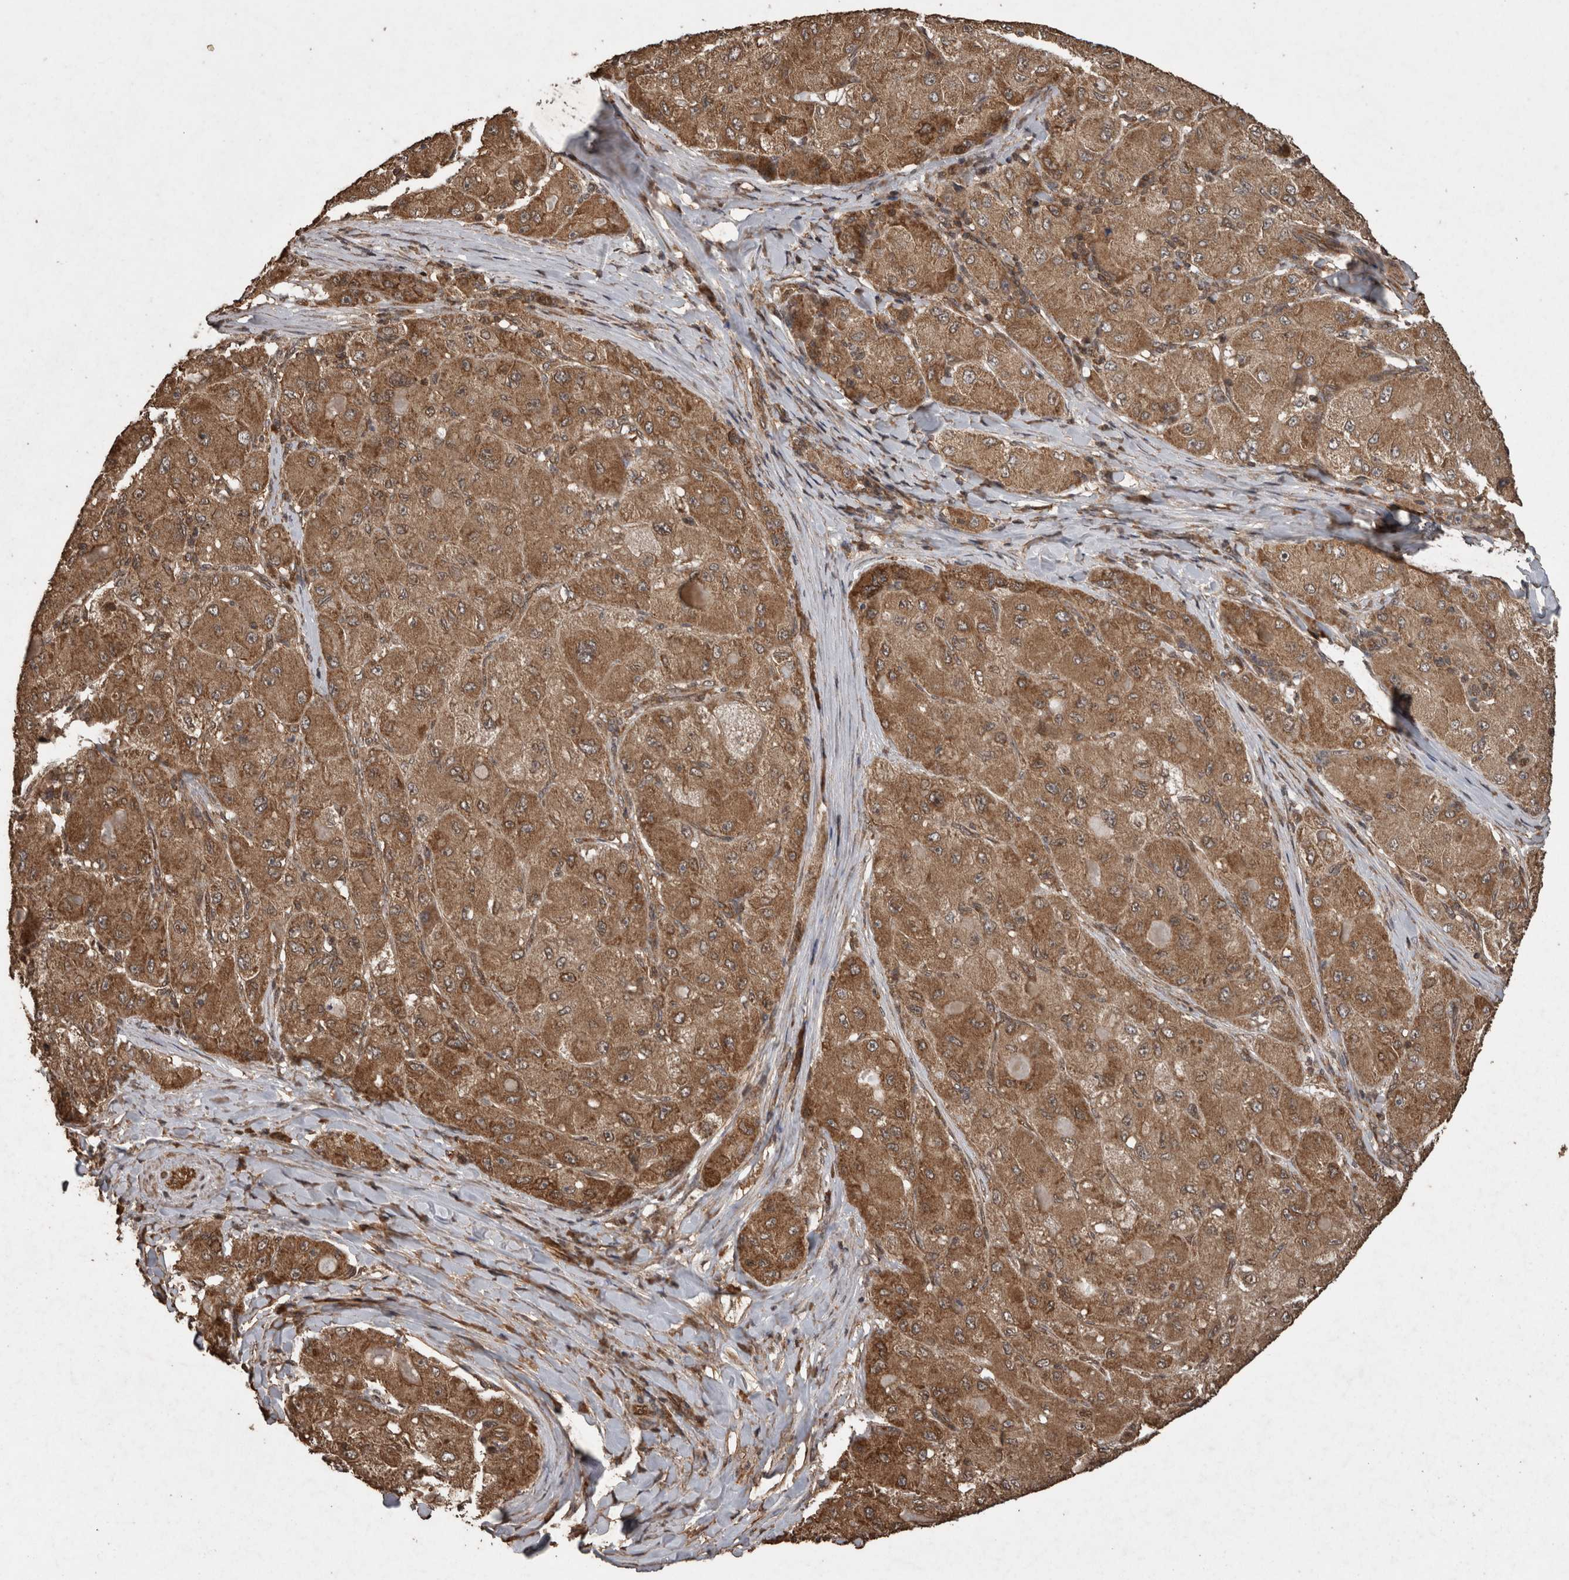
{"staining": {"intensity": "strong", "quantity": ">75%", "location": "cytoplasmic/membranous"}, "tissue": "liver cancer", "cell_type": "Tumor cells", "image_type": "cancer", "snomed": [{"axis": "morphology", "description": "Carcinoma, Hepatocellular, NOS"}, {"axis": "topography", "description": "Liver"}], "caption": "A high-resolution image shows immunohistochemistry (IHC) staining of liver hepatocellular carcinoma, which reveals strong cytoplasmic/membranous positivity in approximately >75% of tumor cells. The staining is performed using DAB brown chromogen to label protein expression. The nuclei are counter-stained blue using hematoxylin.", "gene": "PINK1", "patient": {"sex": "male", "age": 80}}